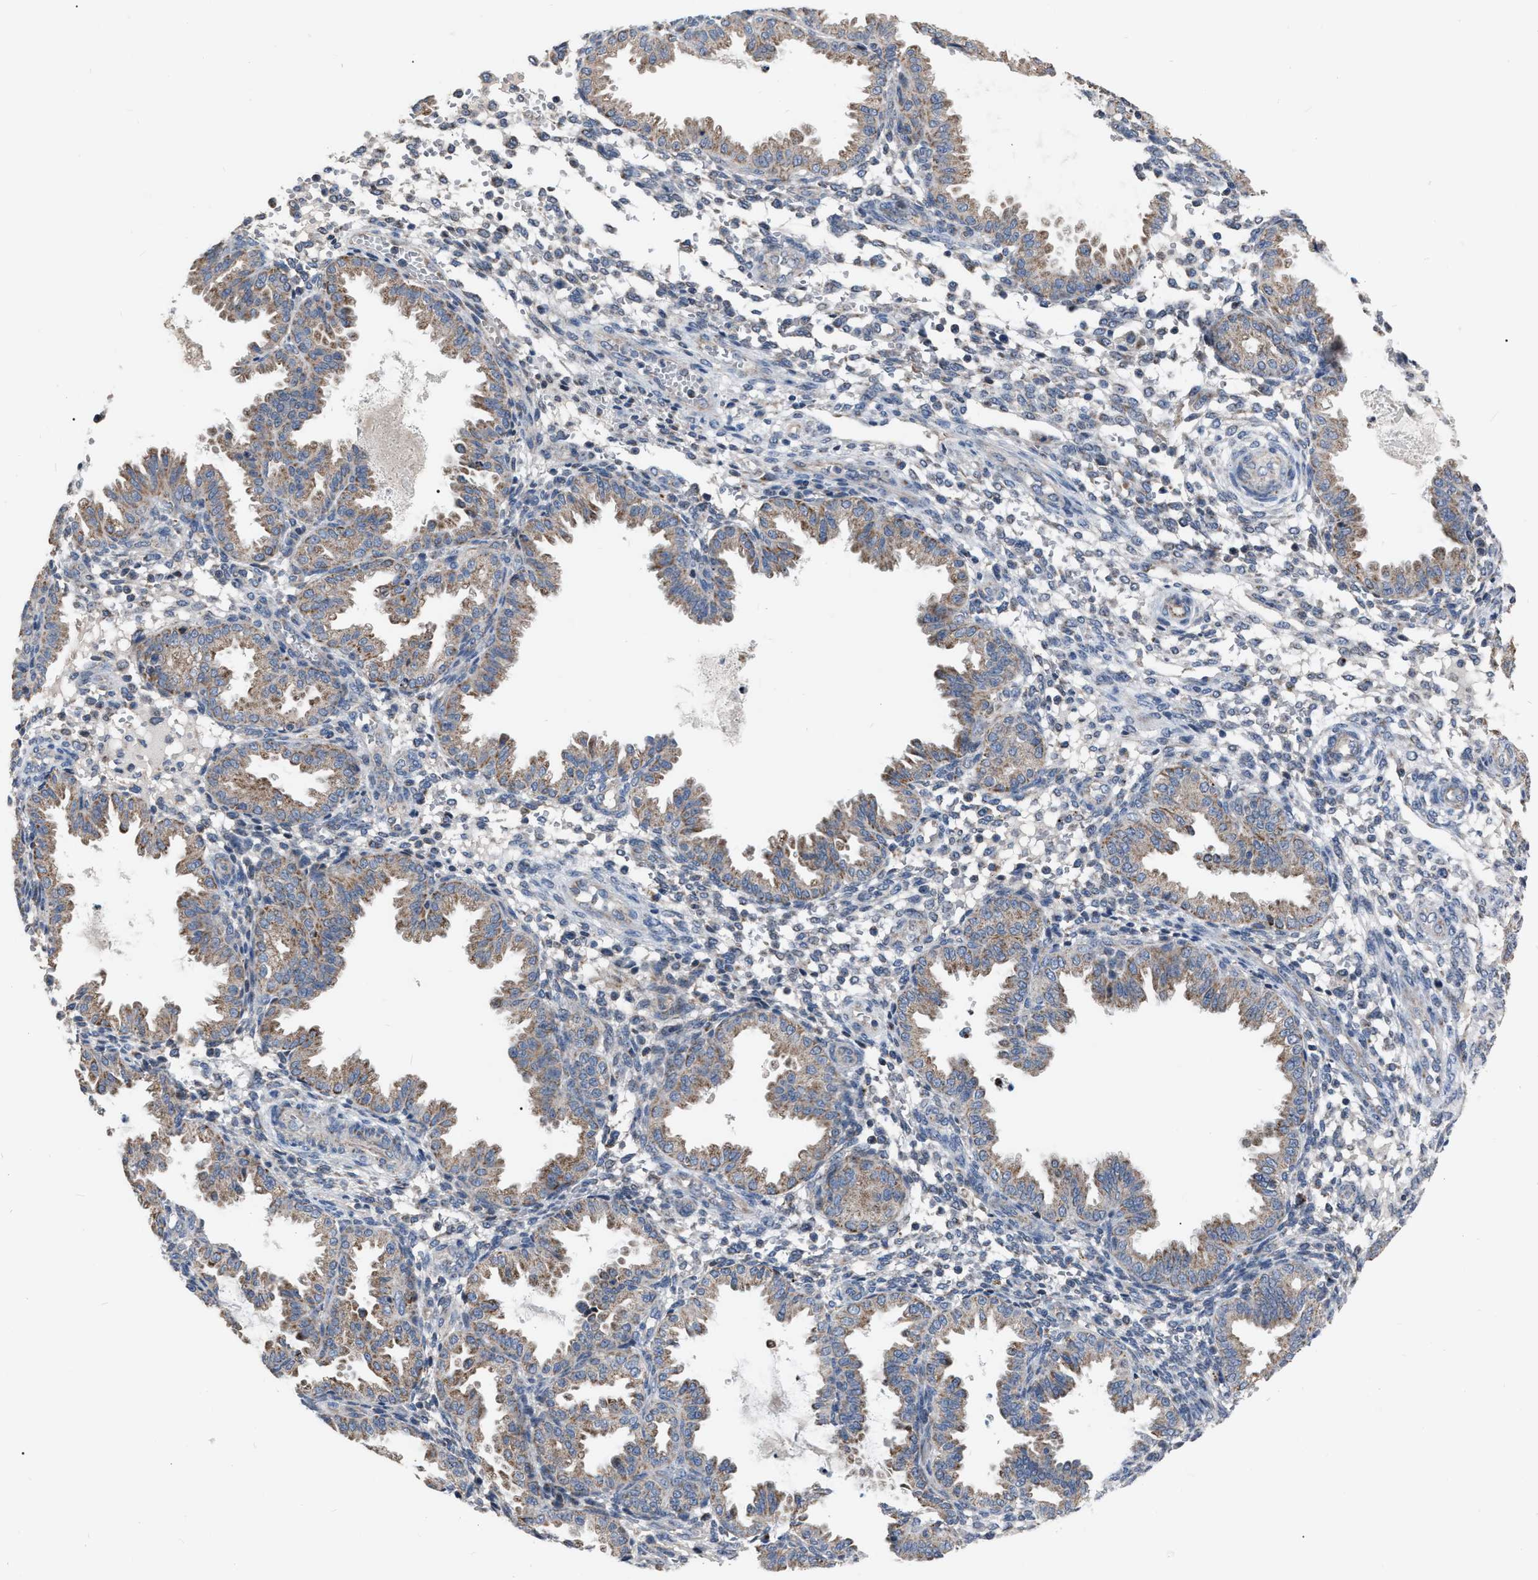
{"staining": {"intensity": "negative", "quantity": "none", "location": "none"}, "tissue": "endometrium", "cell_type": "Cells in endometrial stroma", "image_type": "normal", "snomed": [{"axis": "morphology", "description": "Normal tissue, NOS"}, {"axis": "topography", "description": "Endometrium"}], "caption": "Endometrium was stained to show a protein in brown. There is no significant staining in cells in endometrial stroma. The staining was performed using DAB (3,3'-diaminobenzidine) to visualize the protein expression in brown, while the nuclei were stained in blue with hematoxylin (Magnification: 20x).", "gene": "DDX56", "patient": {"sex": "female", "age": 33}}